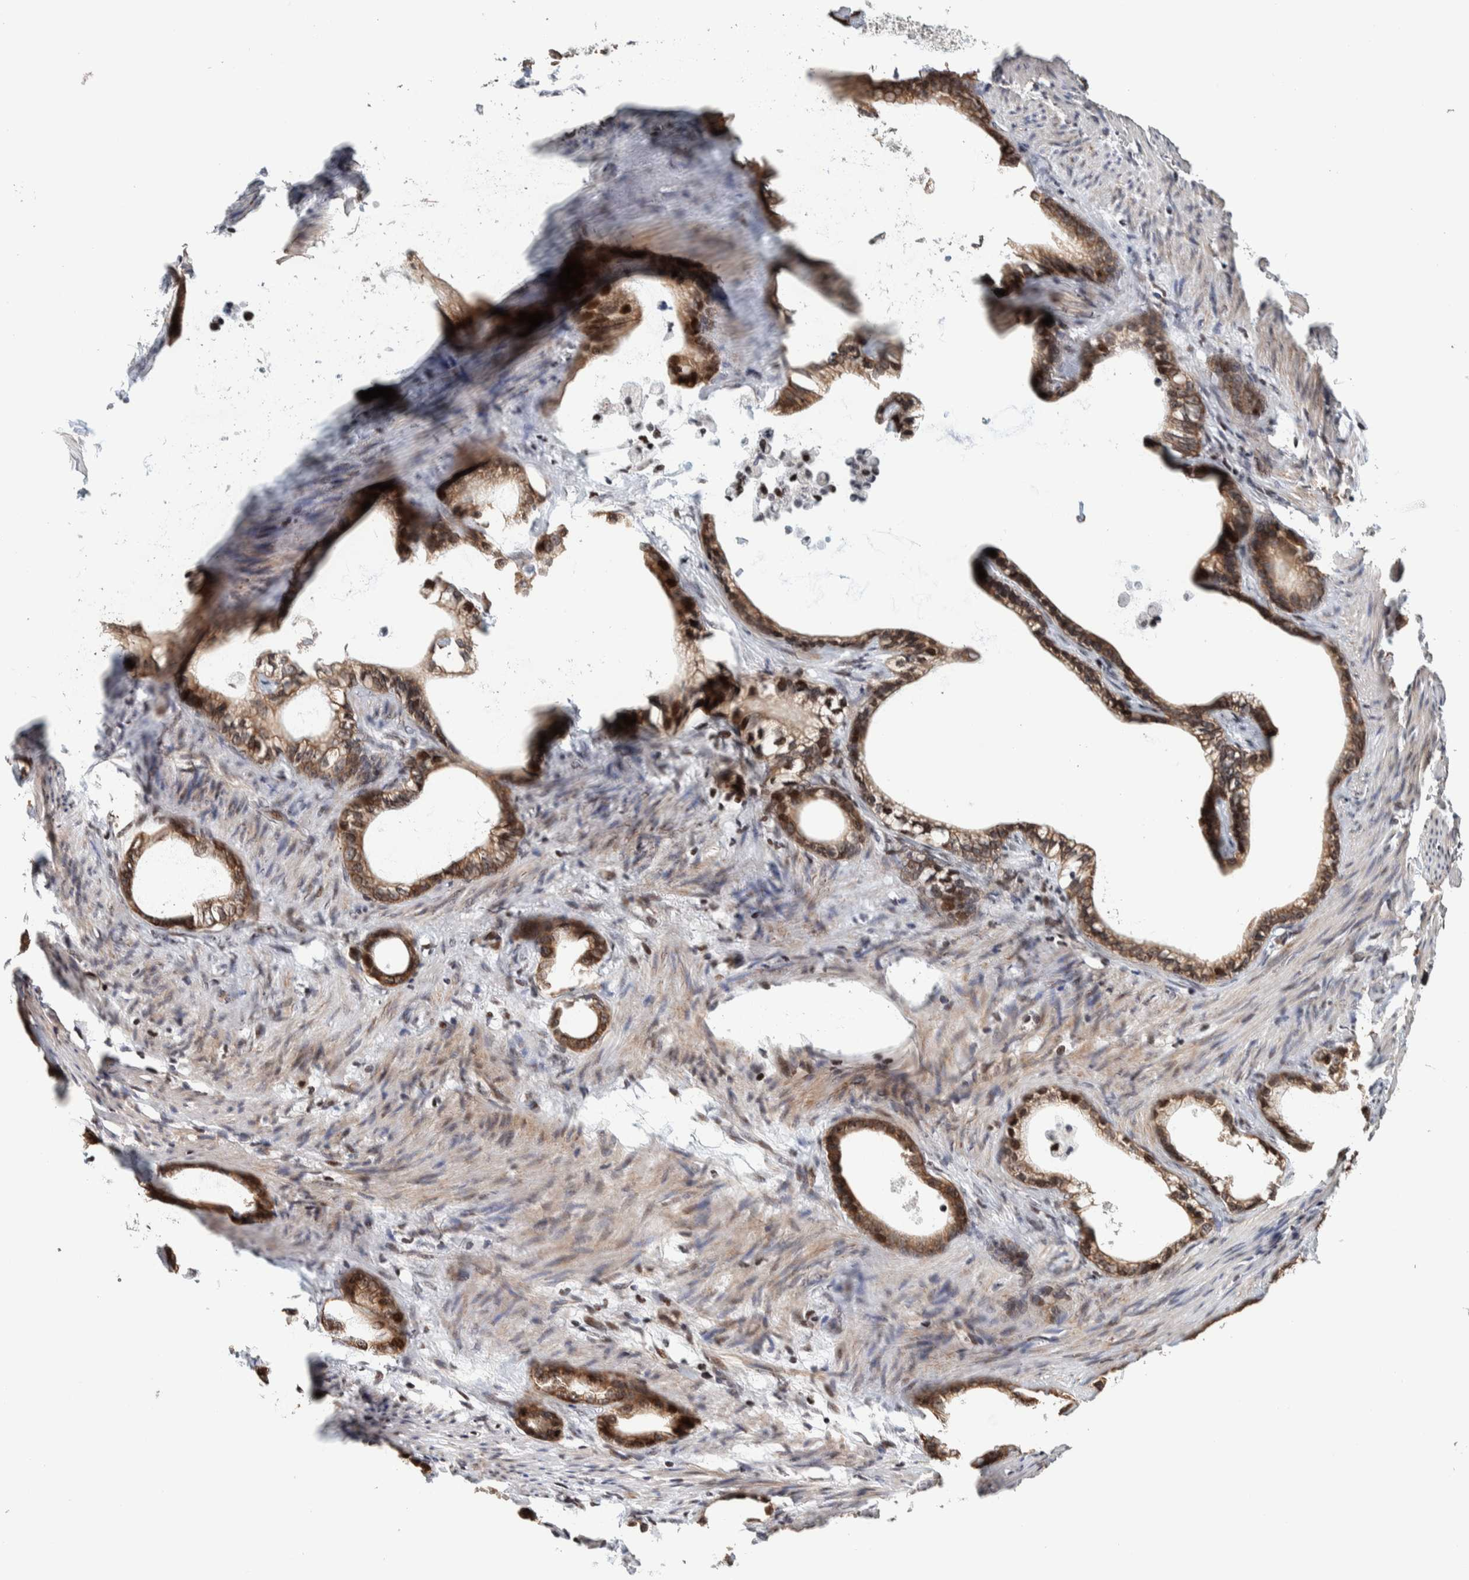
{"staining": {"intensity": "moderate", "quantity": ">75%", "location": "cytoplasmic/membranous"}, "tissue": "stomach cancer", "cell_type": "Tumor cells", "image_type": "cancer", "snomed": [{"axis": "morphology", "description": "Adenocarcinoma, NOS"}, {"axis": "topography", "description": "Stomach"}], "caption": "Moderate cytoplasmic/membranous positivity is seen in approximately >75% of tumor cells in stomach cancer (adenocarcinoma).", "gene": "CHD4", "patient": {"sex": "female", "age": 75}}